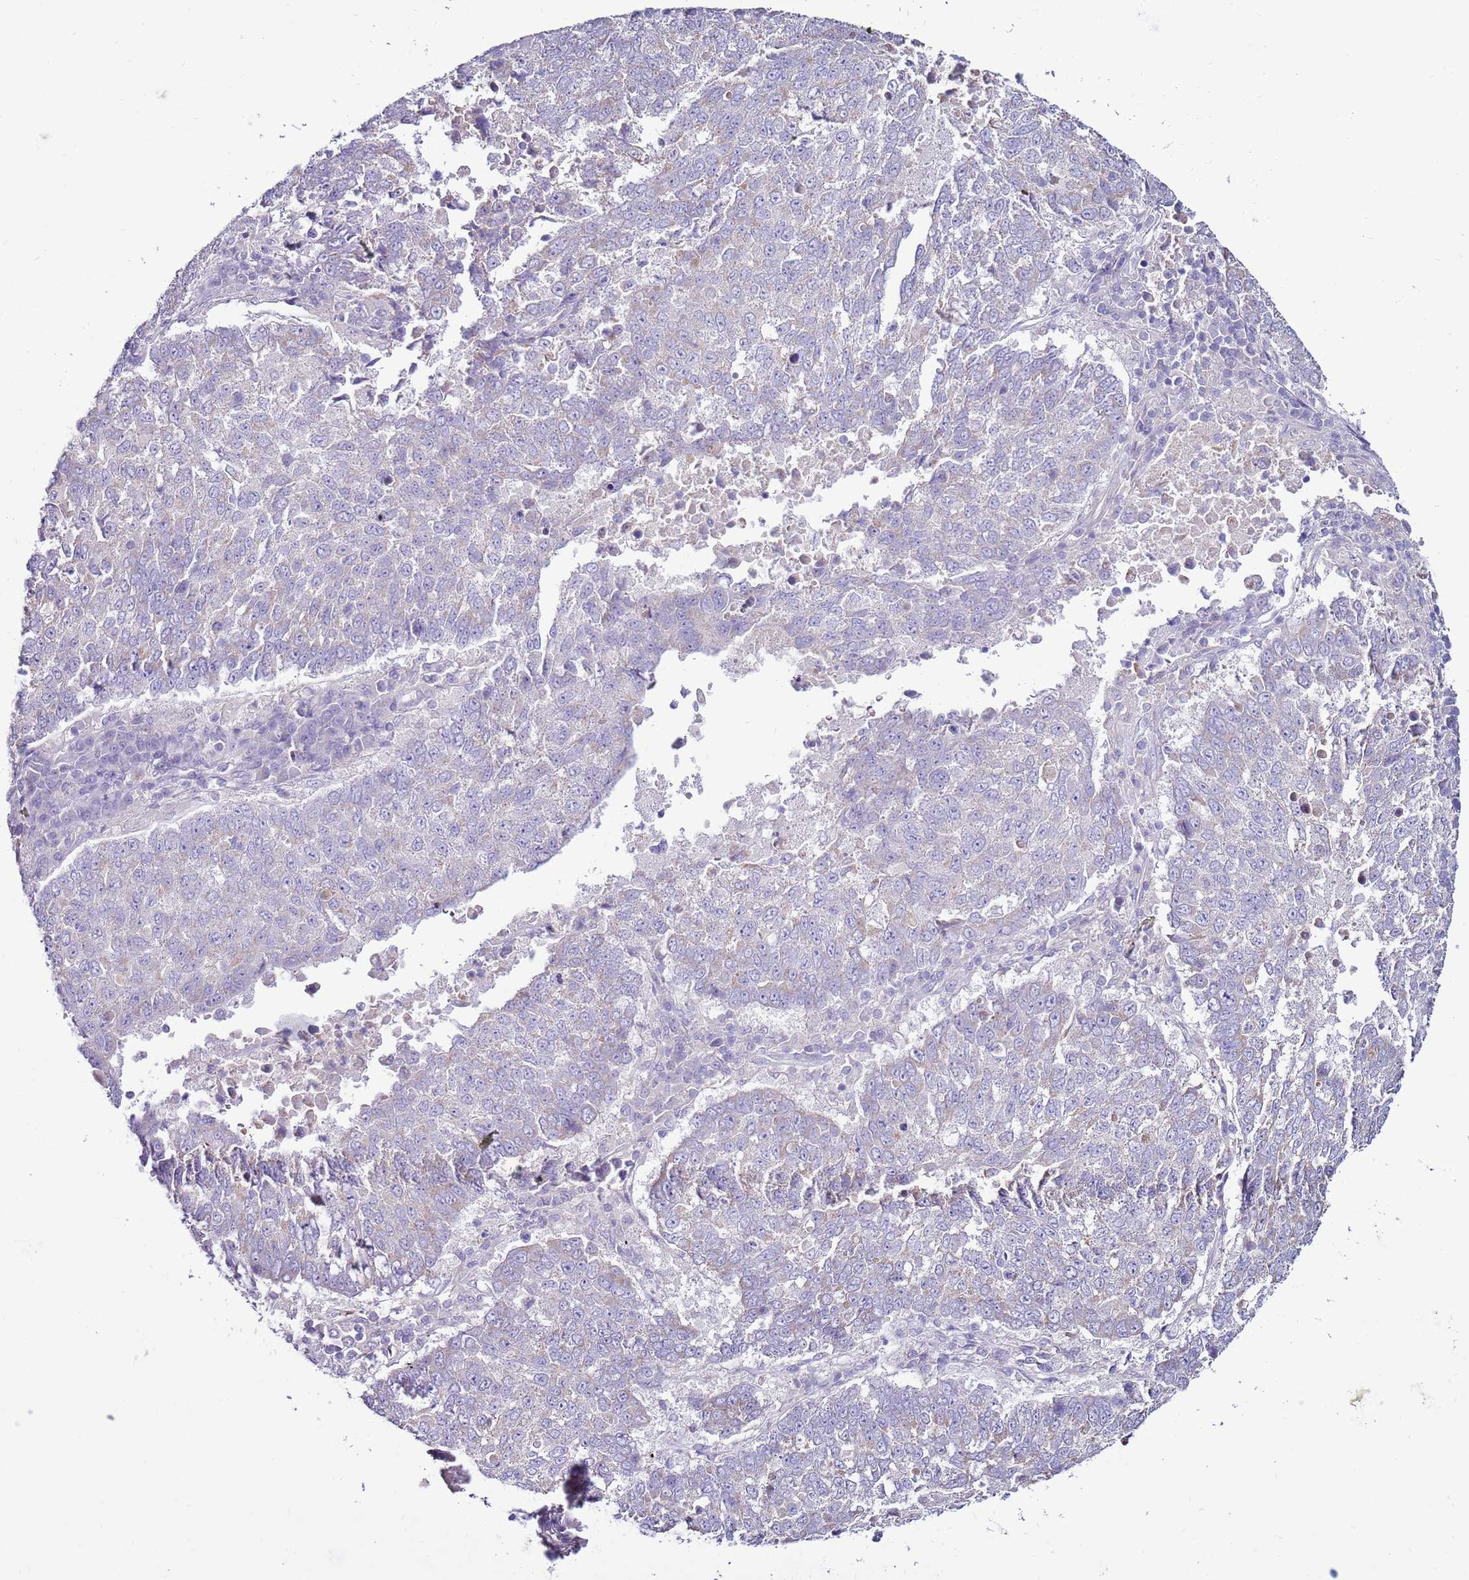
{"staining": {"intensity": "negative", "quantity": "none", "location": "none"}, "tissue": "lung cancer", "cell_type": "Tumor cells", "image_type": "cancer", "snomed": [{"axis": "morphology", "description": "Squamous cell carcinoma, NOS"}, {"axis": "topography", "description": "Lung"}], "caption": "Tumor cells show no significant expression in lung squamous cell carcinoma.", "gene": "TRAPPC4", "patient": {"sex": "male", "age": 73}}